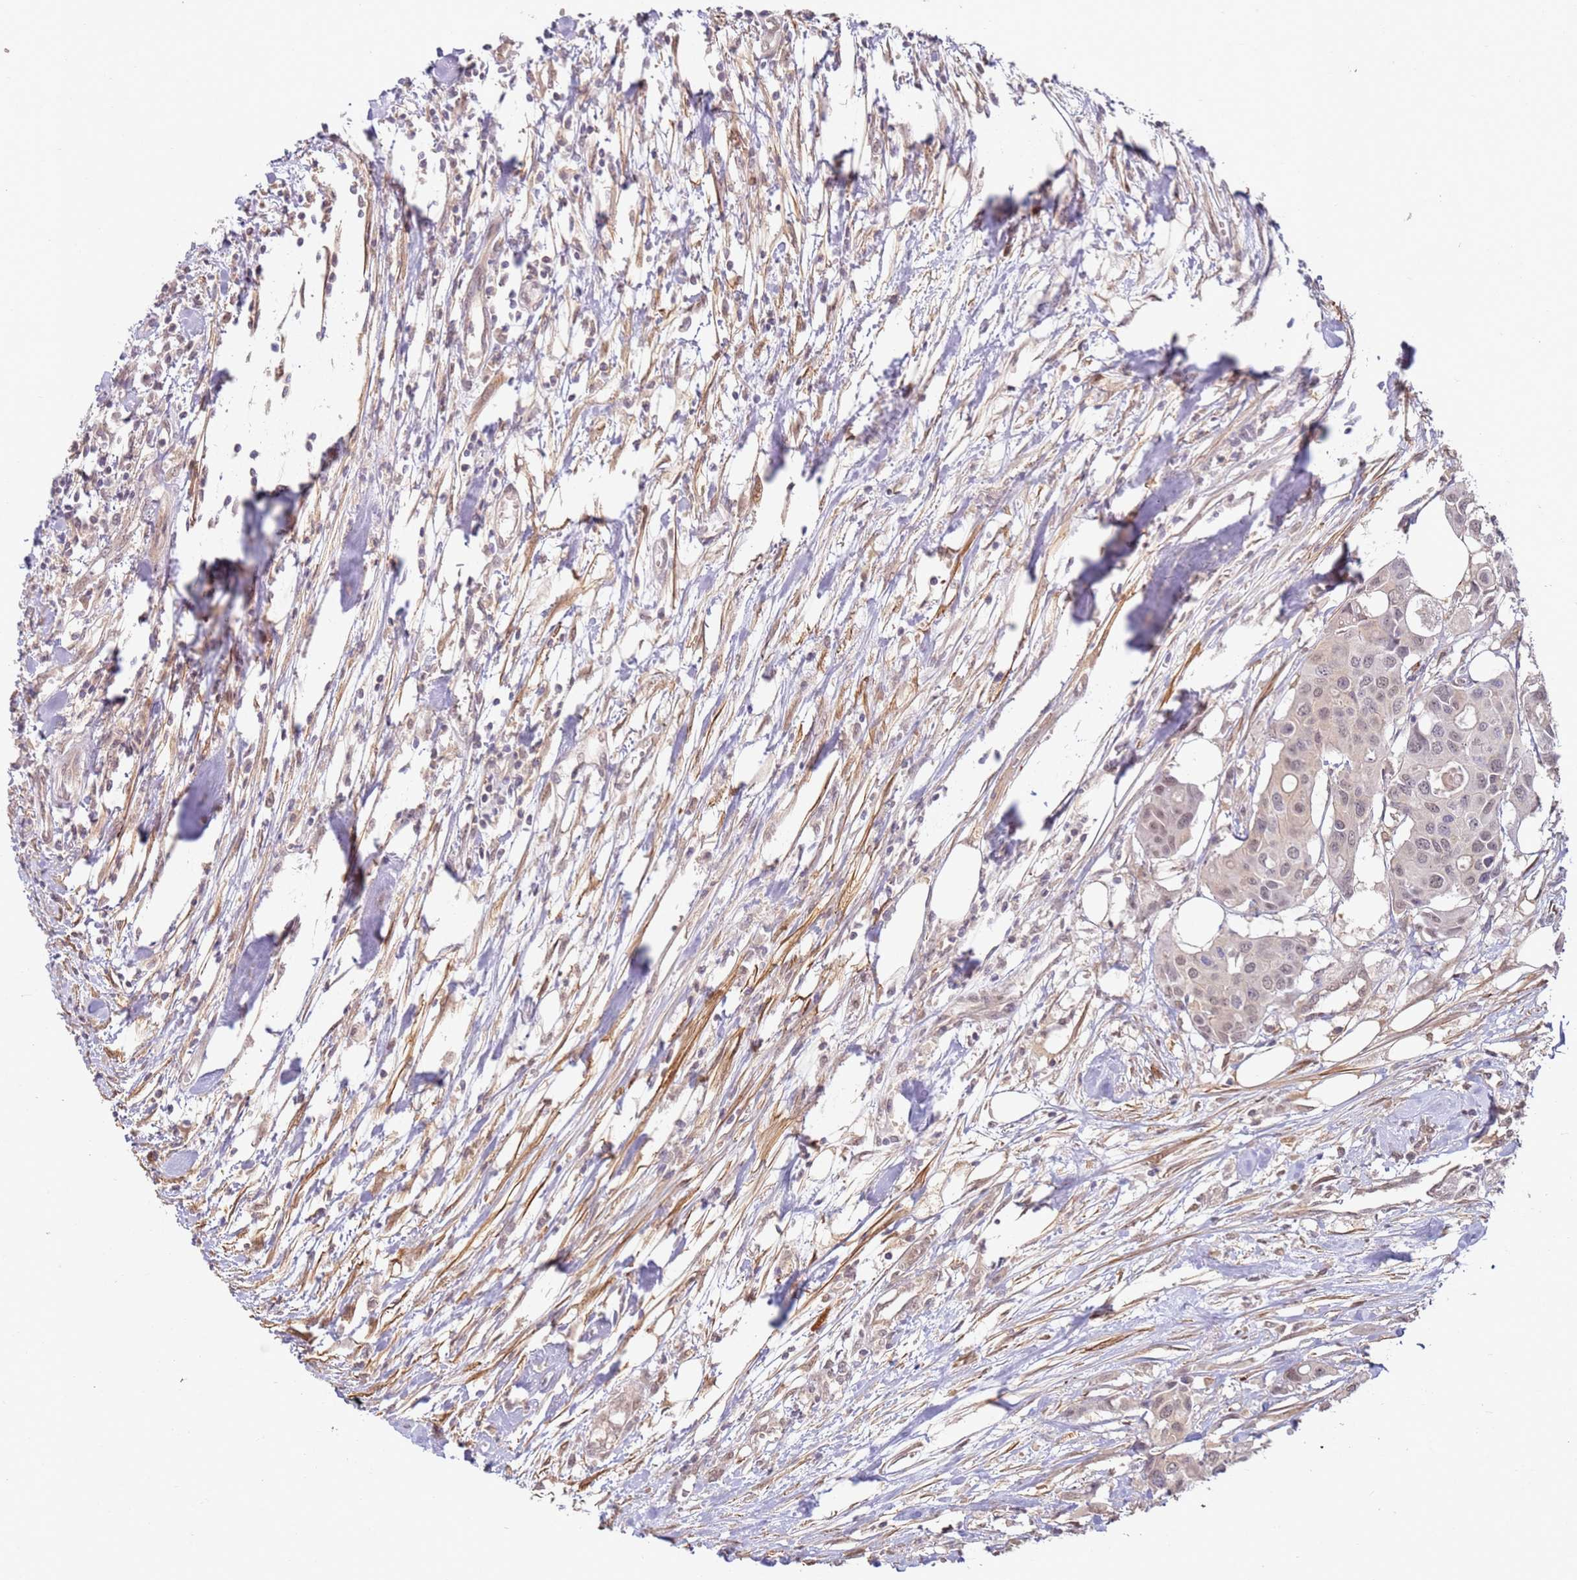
{"staining": {"intensity": "weak", "quantity": "25%-75%", "location": "nuclear"}, "tissue": "colorectal cancer", "cell_type": "Tumor cells", "image_type": "cancer", "snomed": [{"axis": "morphology", "description": "Adenocarcinoma, NOS"}, {"axis": "topography", "description": "Colon"}], "caption": "Protein staining of colorectal adenocarcinoma tissue reveals weak nuclear expression in about 25%-75% of tumor cells. Using DAB (brown) and hematoxylin (blue) stains, captured at high magnification using brightfield microscopy.", "gene": "WDR93", "patient": {"sex": "male", "age": 77}}